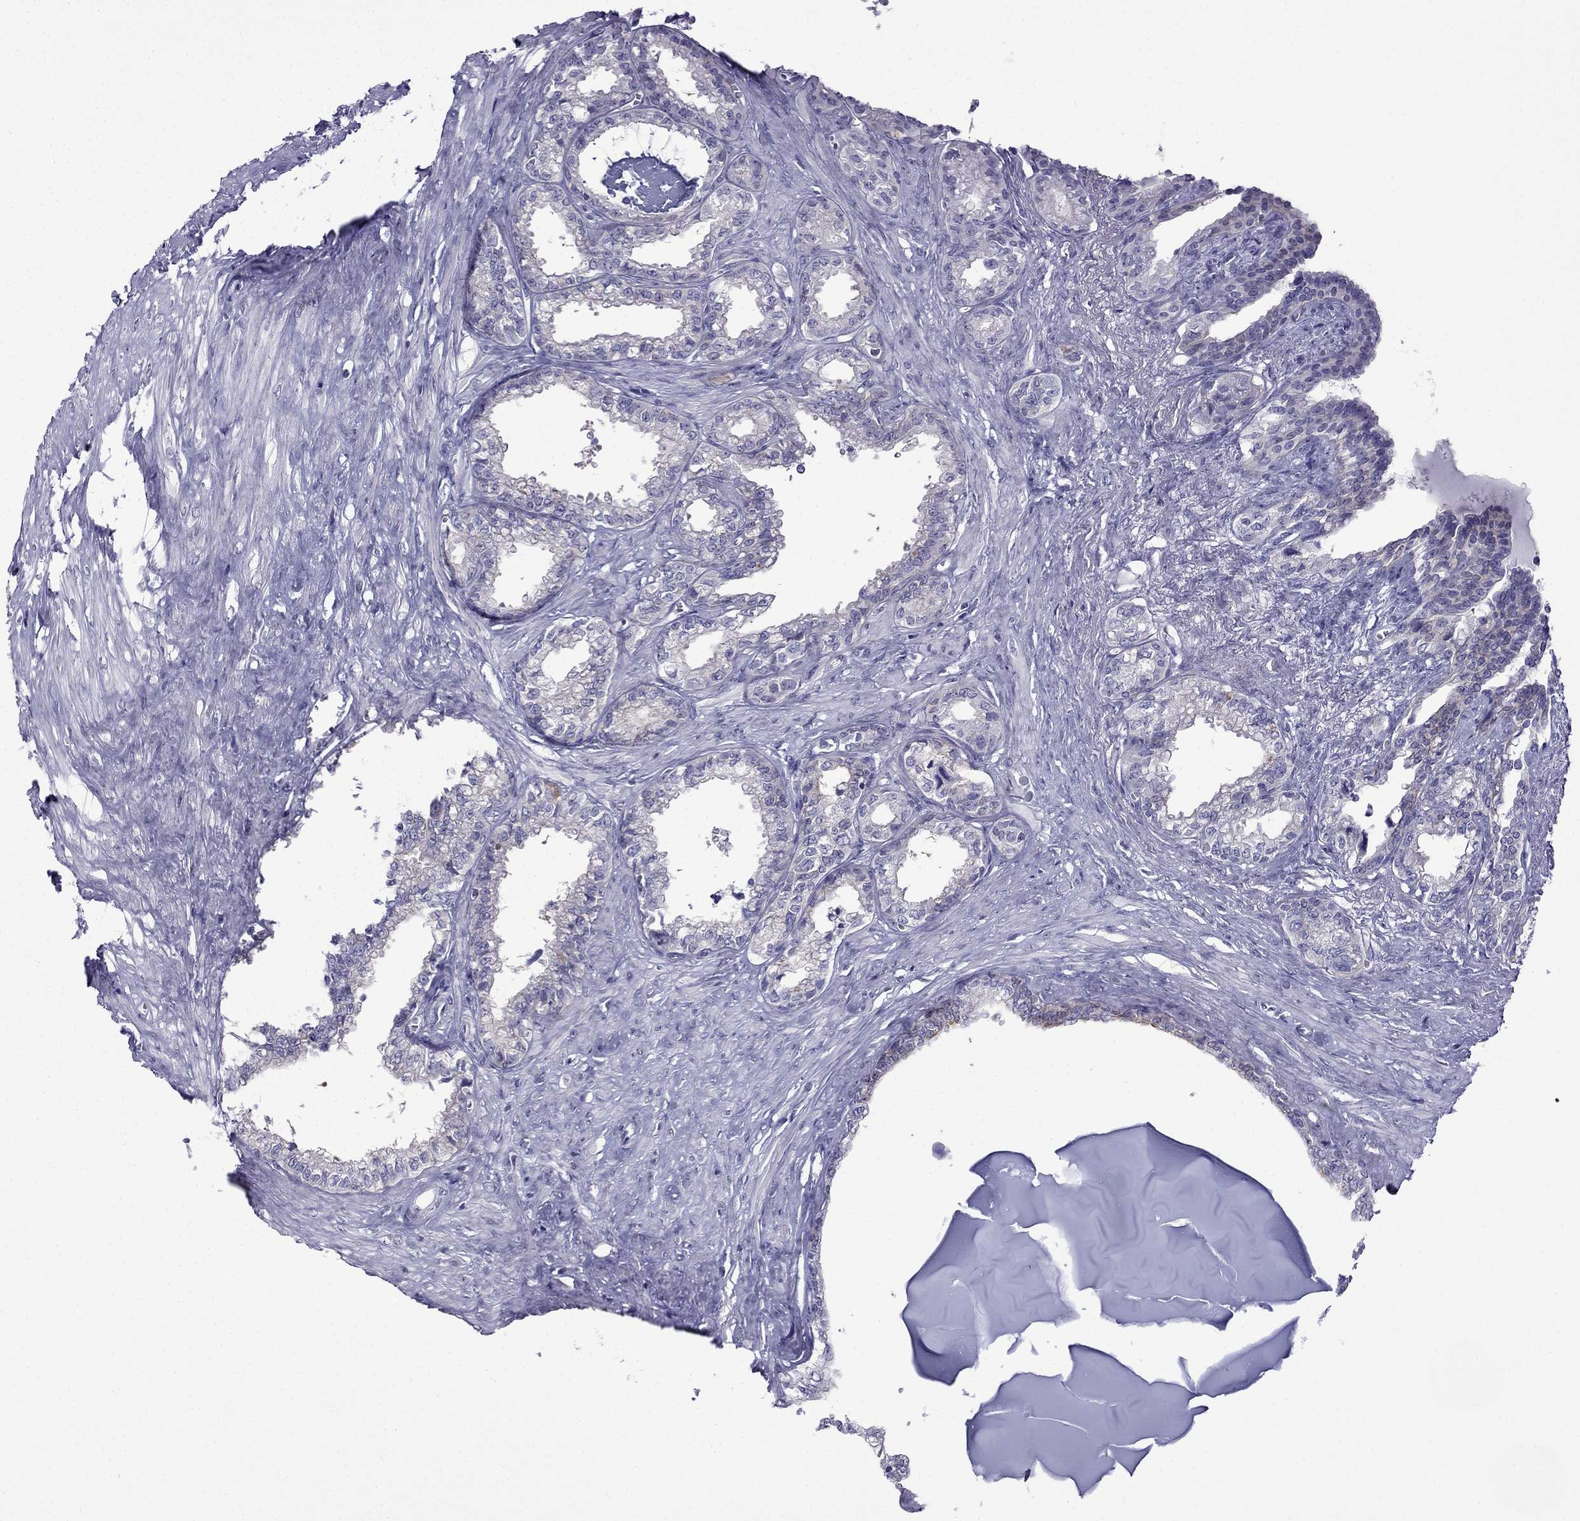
{"staining": {"intensity": "negative", "quantity": "none", "location": "none"}, "tissue": "seminal vesicle", "cell_type": "Glandular cells", "image_type": "normal", "snomed": [{"axis": "morphology", "description": "Normal tissue, NOS"}, {"axis": "morphology", "description": "Urothelial carcinoma, NOS"}, {"axis": "topography", "description": "Urinary bladder"}, {"axis": "topography", "description": "Seminal veicle"}], "caption": "High power microscopy image of an immunohistochemistry (IHC) image of normal seminal vesicle, revealing no significant expression in glandular cells.", "gene": "POM121L12", "patient": {"sex": "male", "age": 76}}